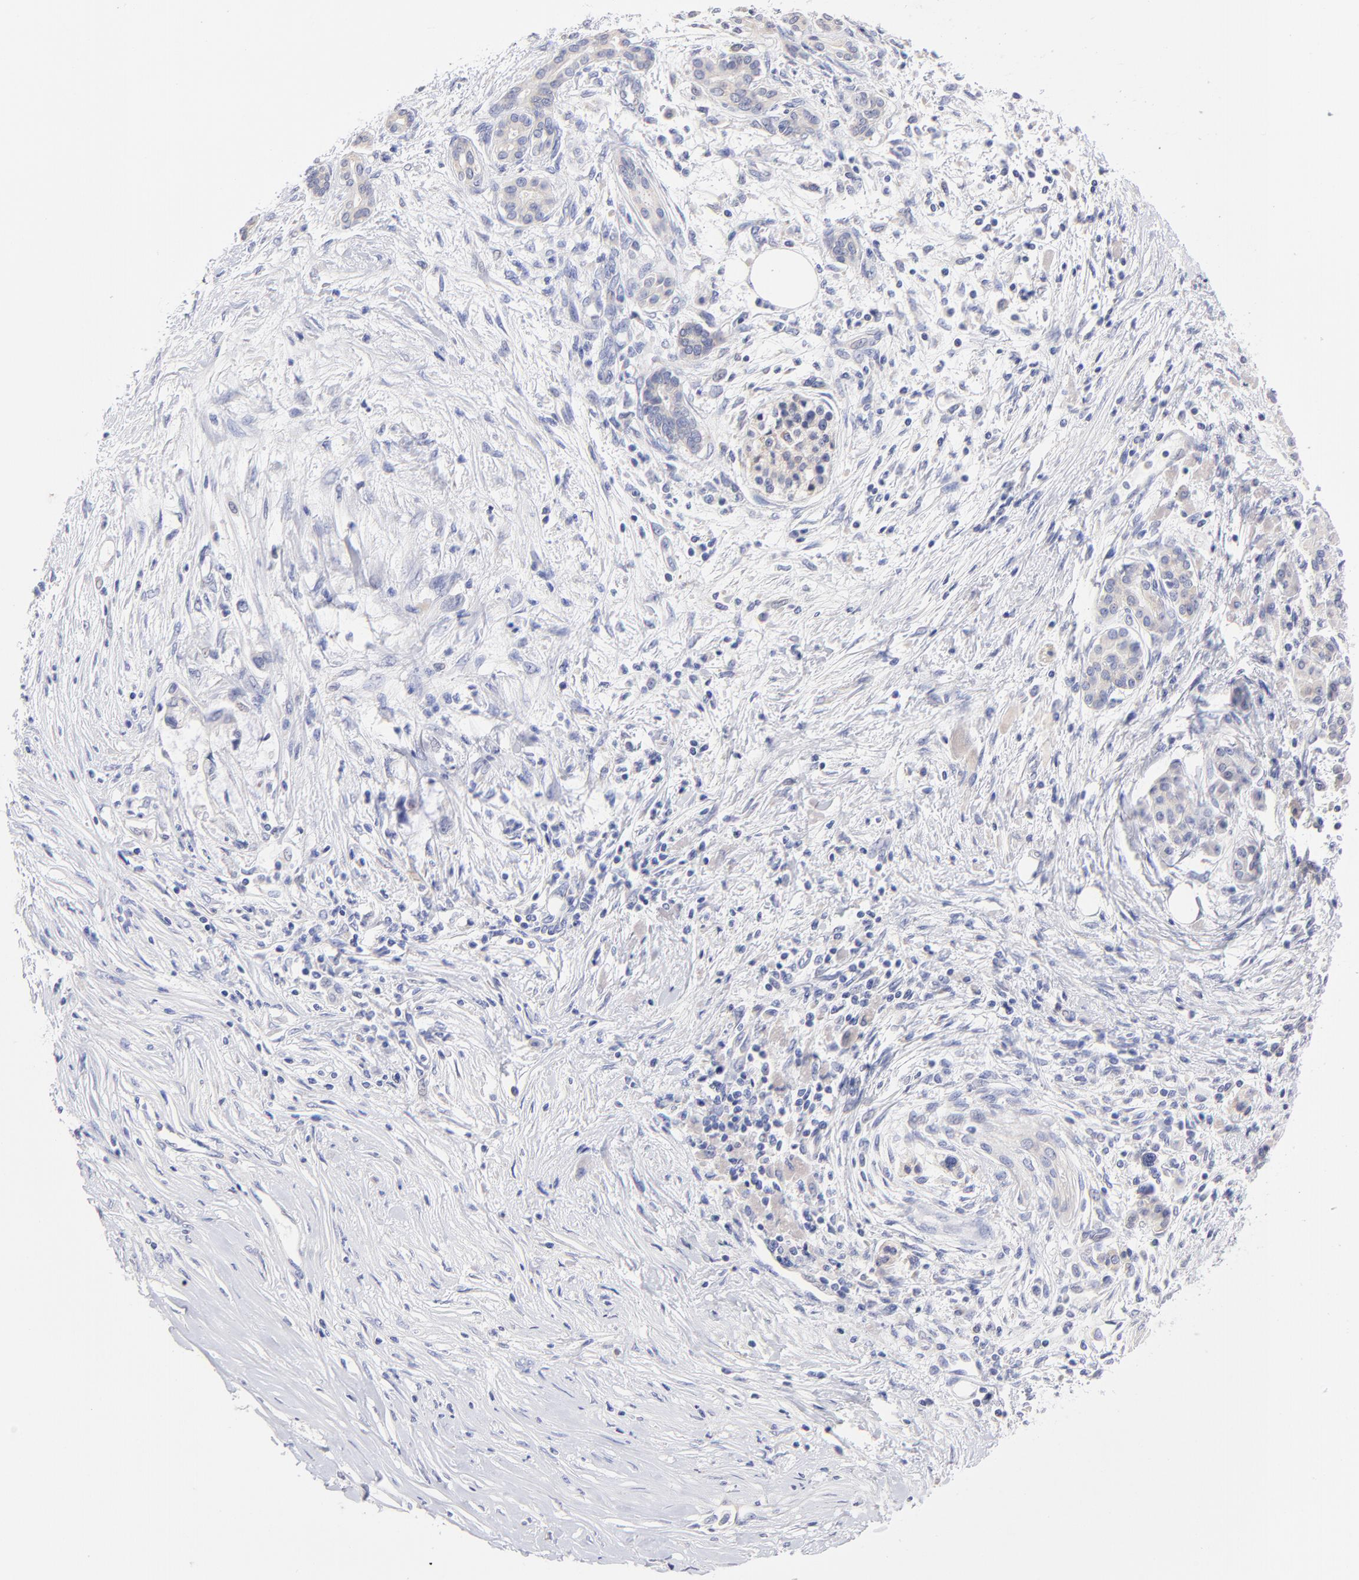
{"staining": {"intensity": "negative", "quantity": "none", "location": "none"}, "tissue": "pancreatic cancer", "cell_type": "Tumor cells", "image_type": "cancer", "snomed": [{"axis": "morphology", "description": "Adenocarcinoma, NOS"}, {"axis": "topography", "description": "Pancreas"}], "caption": "Immunohistochemistry photomicrograph of human pancreatic adenocarcinoma stained for a protein (brown), which reveals no positivity in tumor cells. The staining was performed using DAB to visualize the protein expression in brown, while the nuclei were stained in blue with hematoxylin (Magnification: 20x).", "gene": "CFAP57", "patient": {"sex": "female", "age": 59}}